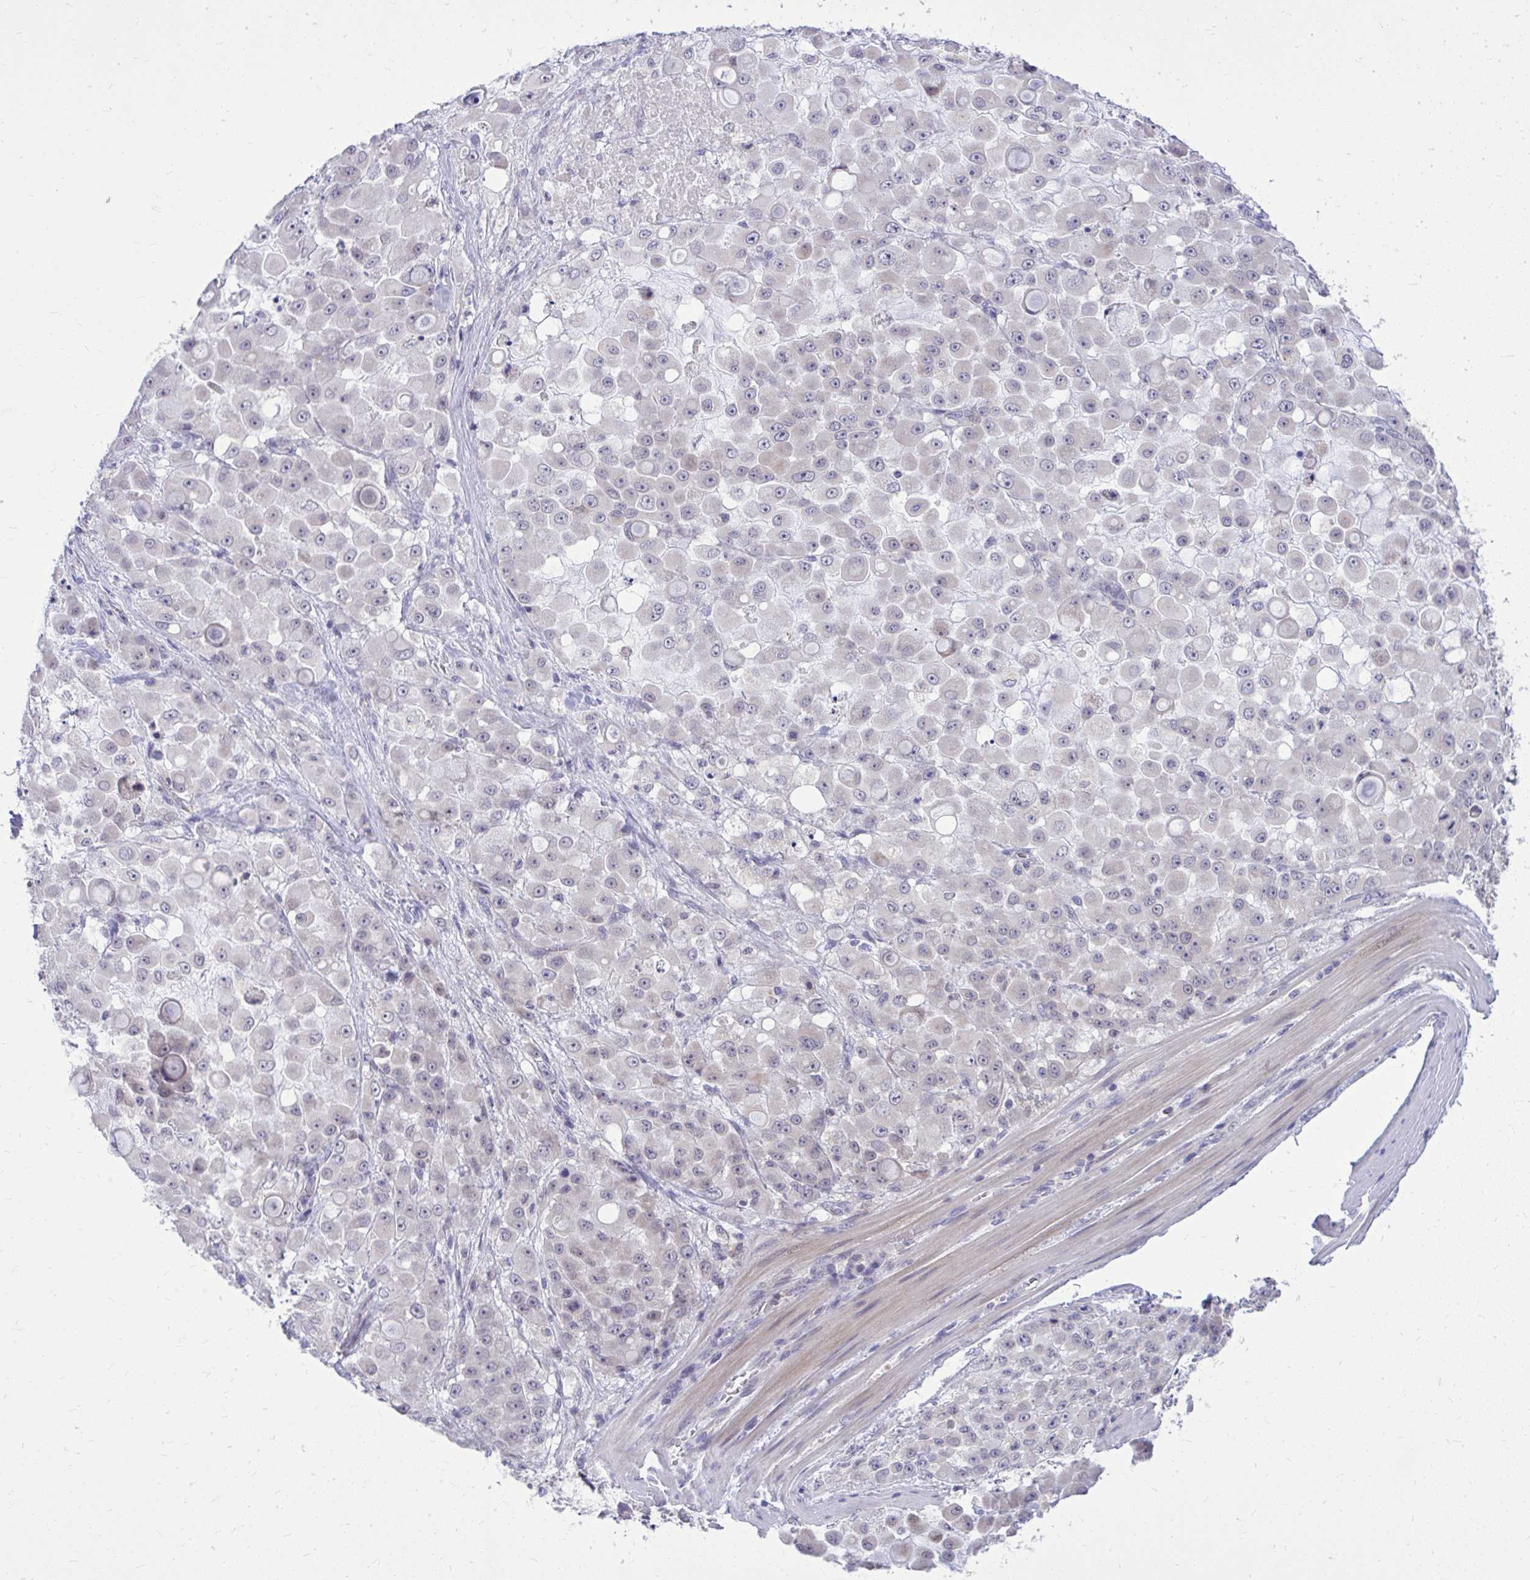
{"staining": {"intensity": "negative", "quantity": "none", "location": "none"}, "tissue": "stomach cancer", "cell_type": "Tumor cells", "image_type": "cancer", "snomed": [{"axis": "morphology", "description": "Adenocarcinoma, NOS"}, {"axis": "topography", "description": "Stomach"}], "caption": "Image shows no protein expression in tumor cells of stomach adenocarcinoma tissue.", "gene": "DPY19L1", "patient": {"sex": "female", "age": 76}}